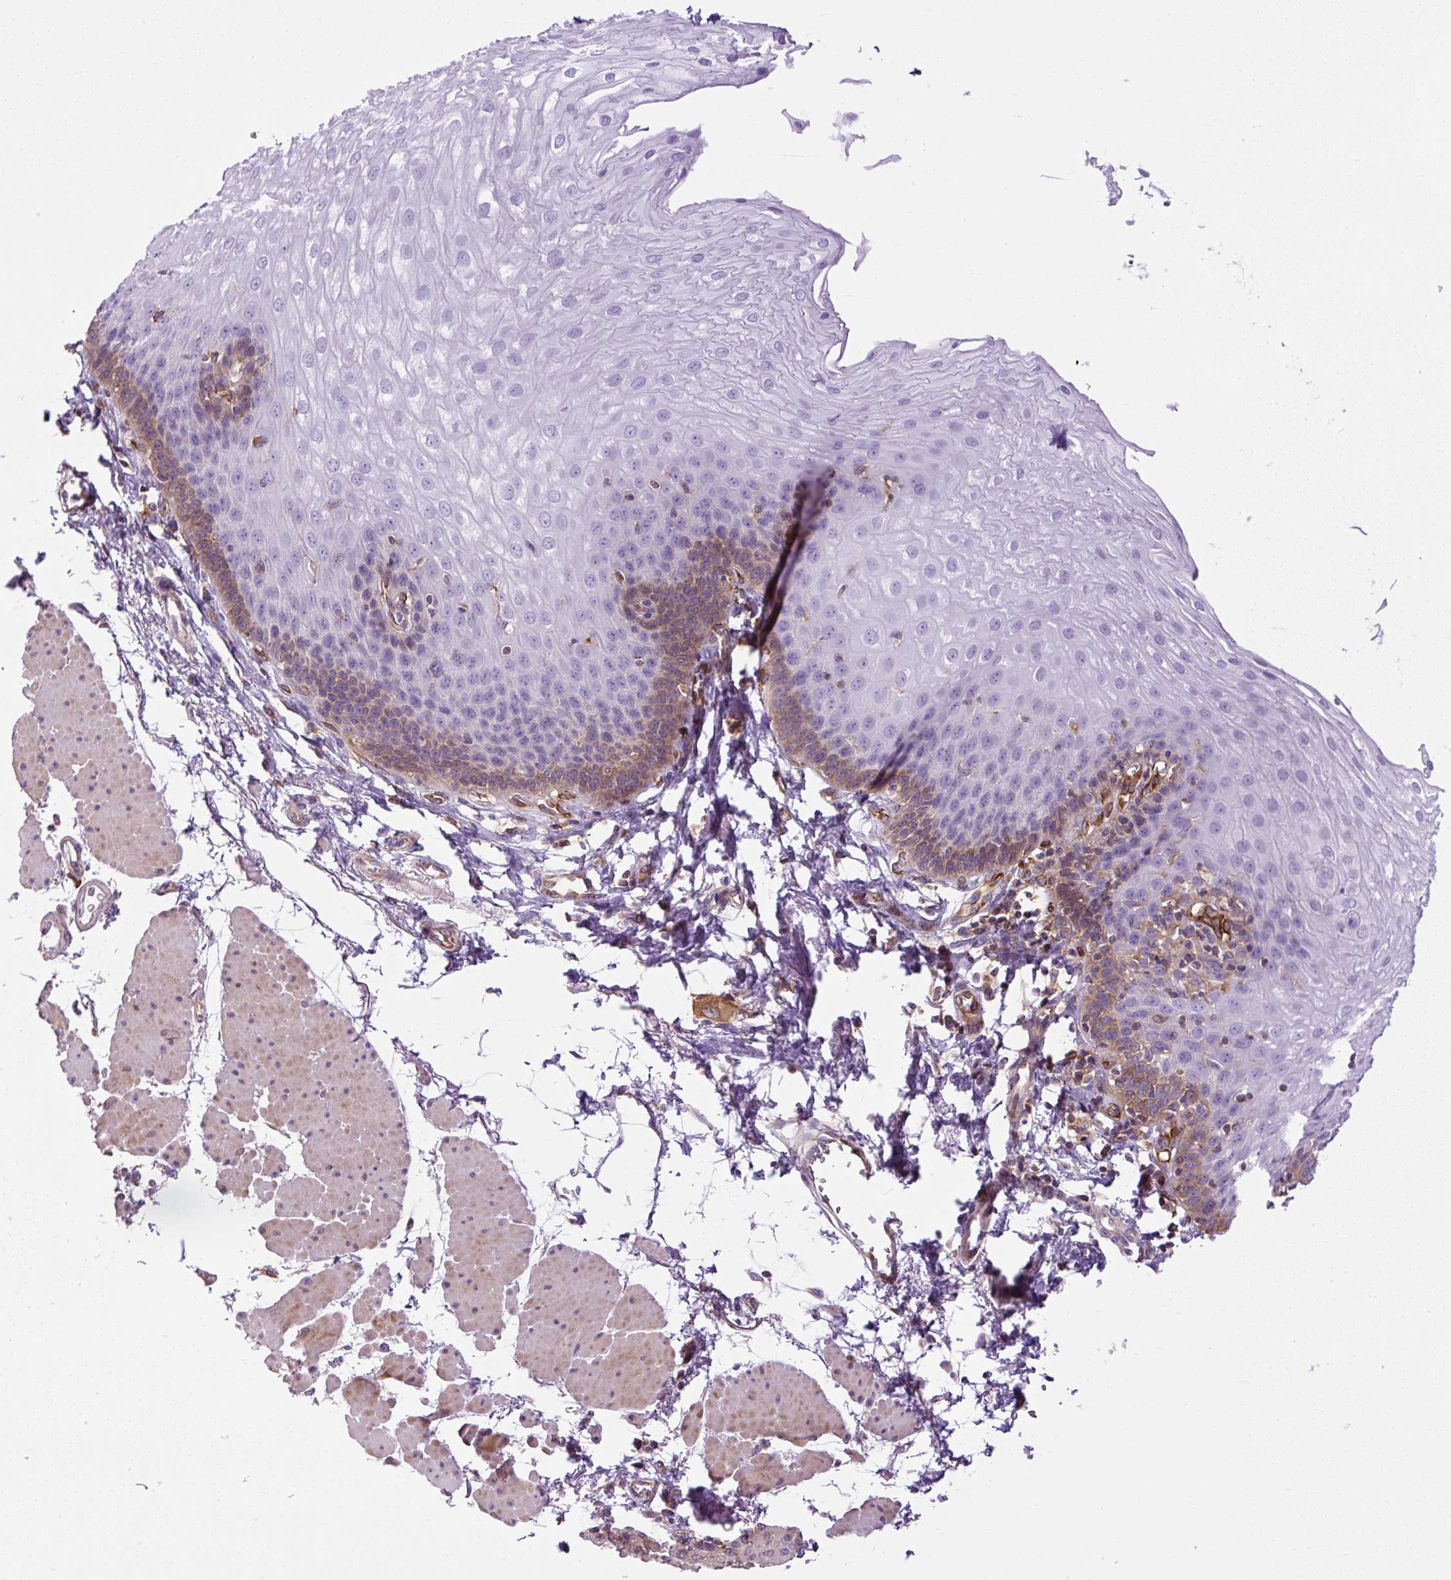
{"staining": {"intensity": "moderate", "quantity": "<25%", "location": "cytoplasmic/membranous"}, "tissue": "esophagus", "cell_type": "Squamous epithelial cells", "image_type": "normal", "snomed": [{"axis": "morphology", "description": "Normal tissue, NOS"}, {"axis": "topography", "description": "Esophagus"}], "caption": "Moderate cytoplasmic/membranous expression is present in approximately <25% of squamous epithelial cells in normal esophagus. The staining is performed using DAB brown chromogen to label protein expression. The nuclei are counter-stained blue using hematoxylin.", "gene": "MAP1S", "patient": {"sex": "female", "age": 81}}